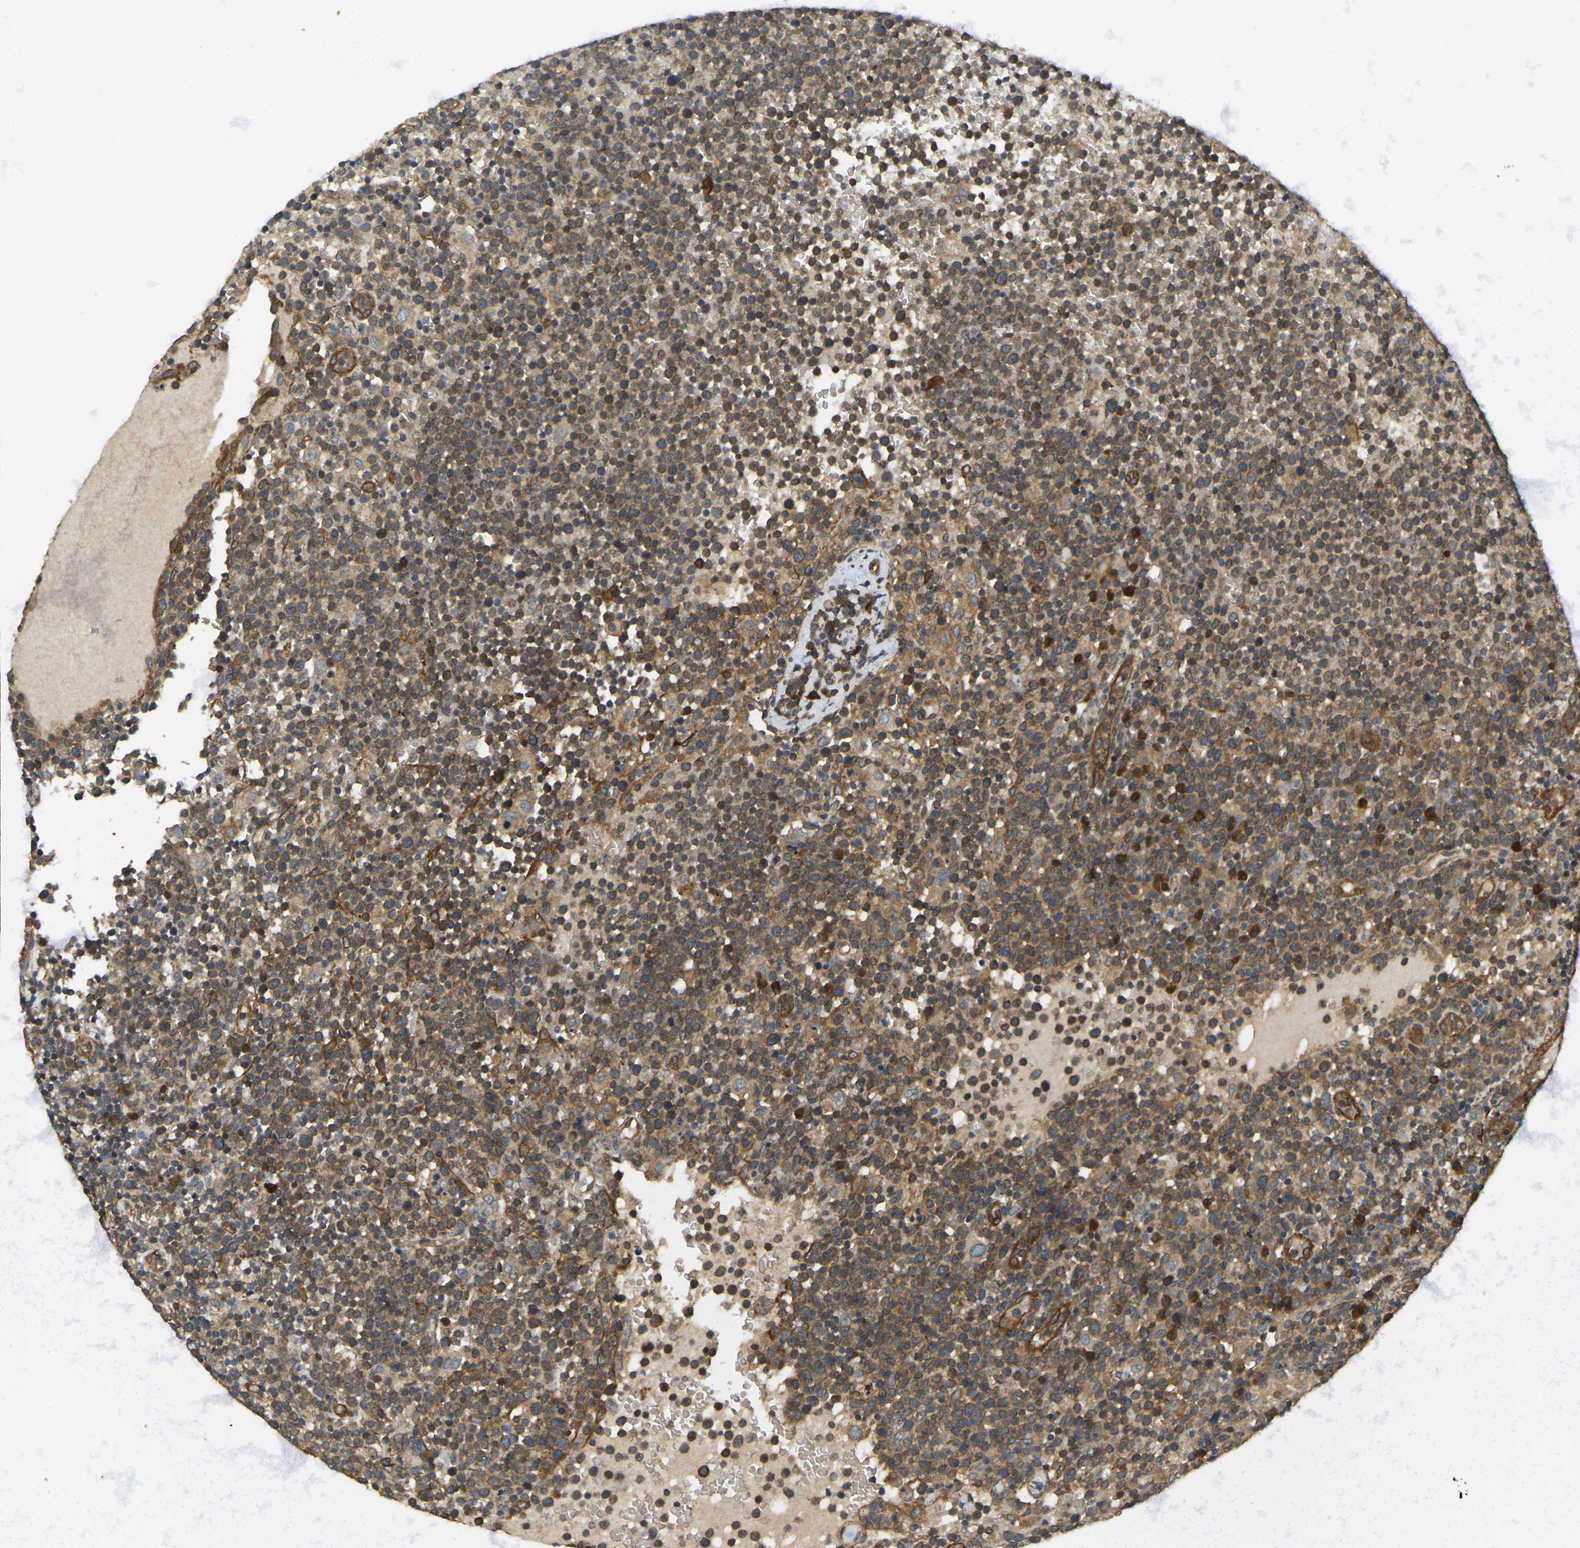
{"staining": {"intensity": "moderate", "quantity": ">75%", "location": "cytoplasmic/membranous"}, "tissue": "lymphoma", "cell_type": "Tumor cells", "image_type": "cancer", "snomed": [{"axis": "morphology", "description": "Malignant lymphoma, non-Hodgkin's type, High grade"}, {"axis": "topography", "description": "Lymph node"}], "caption": "IHC image of malignant lymphoma, non-Hodgkin's type (high-grade) stained for a protein (brown), which displays medium levels of moderate cytoplasmic/membranous staining in about >75% of tumor cells.", "gene": "ERGIC1", "patient": {"sex": "male", "age": 61}}